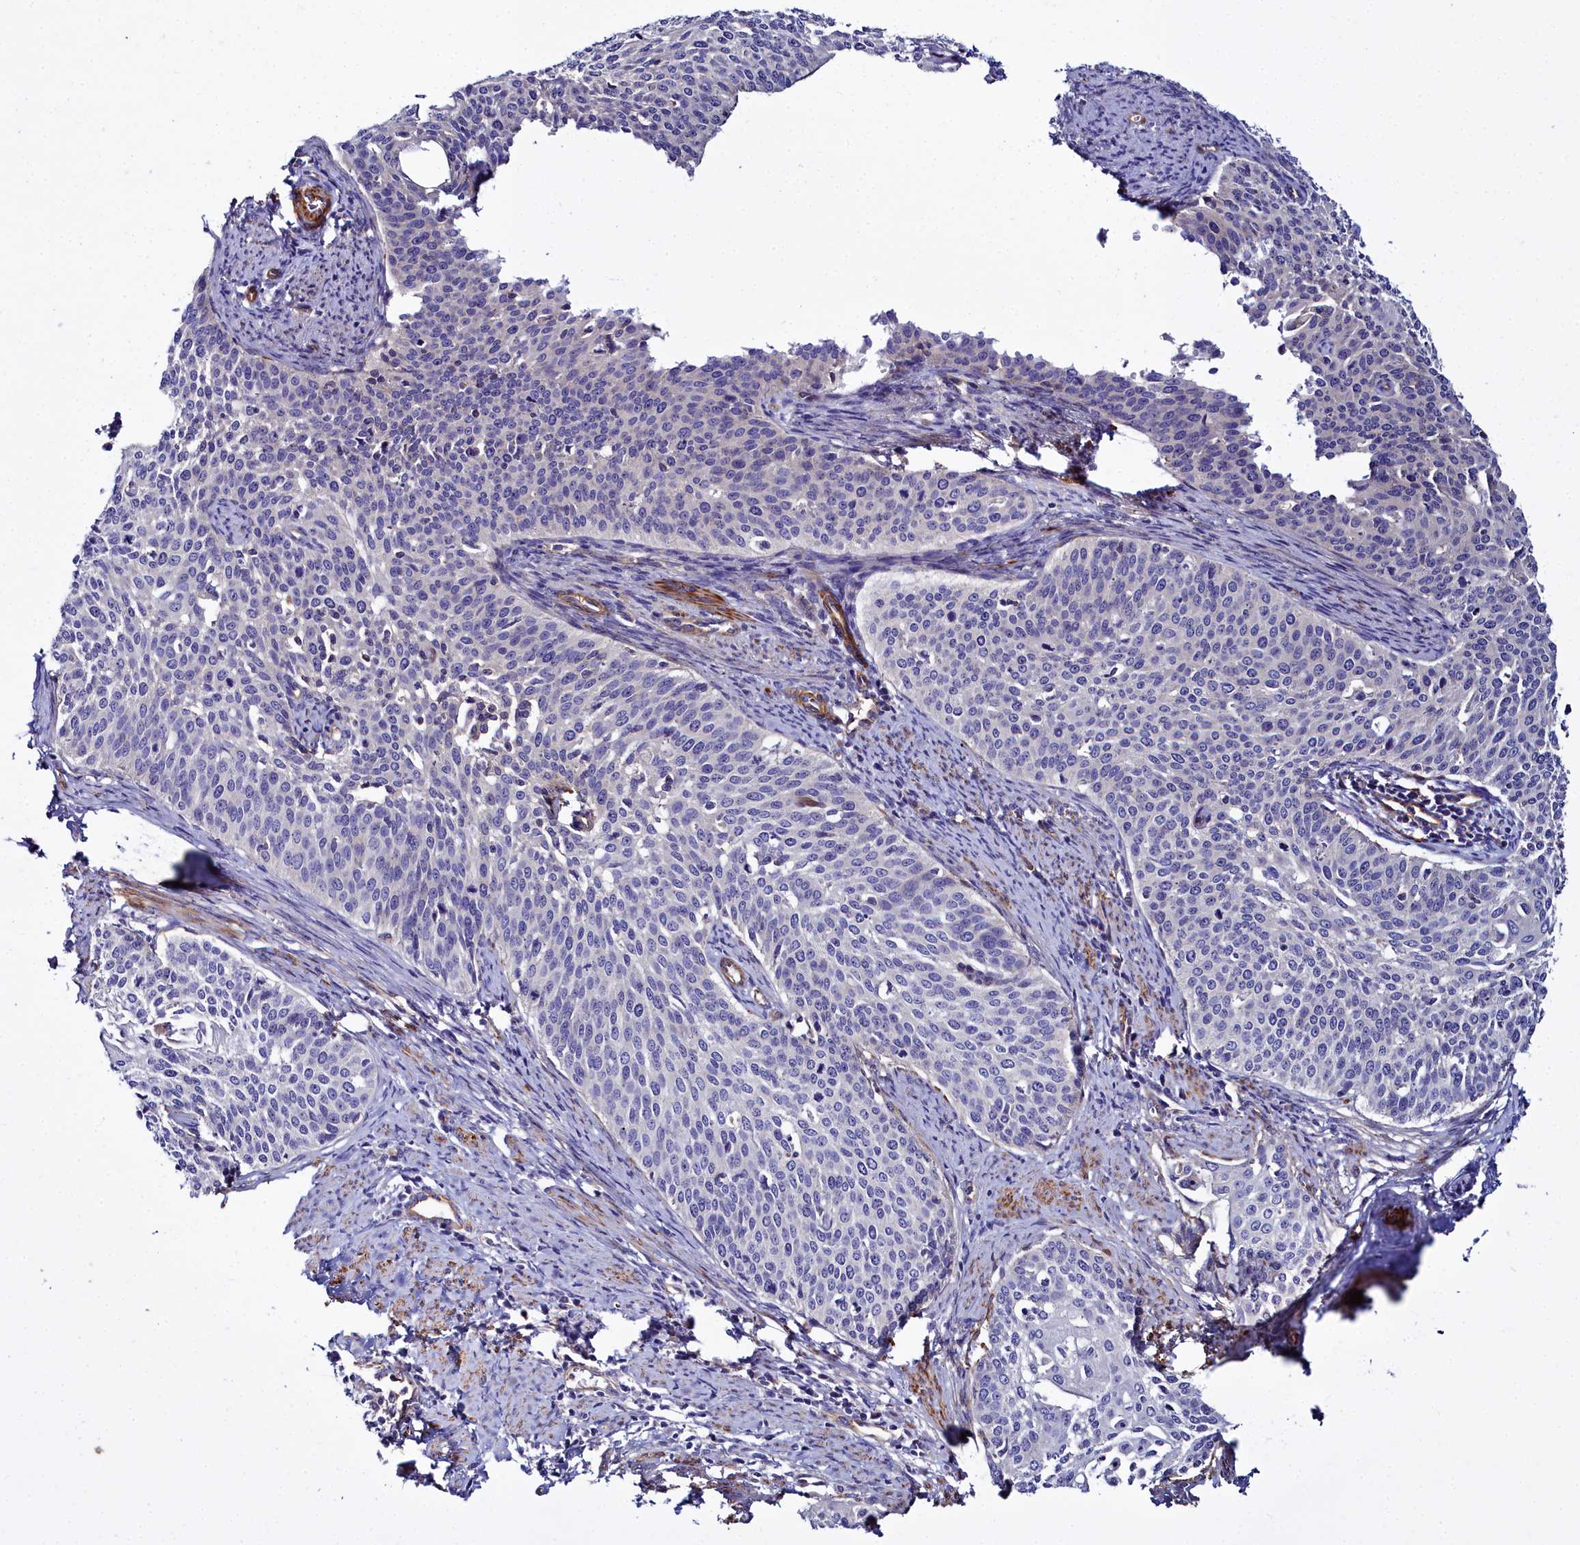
{"staining": {"intensity": "negative", "quantity": "none", "location": "none"}, "tissue": "cervical cancer", "cell_type": "Tumor cells", "image_type": "cancer", "snomed": [{"axis": "morphology", "description": "Squamous cell carcinoma, NOS"}, {"axis": "topography", "description": "Cervix"}], "caption": "IHC image of human cervical cancer stained for a protein (brown), which demonstrates no positivity in tumor cells.", "gene": "FADS3", "patient": {"sex": "female", "age": 44}}